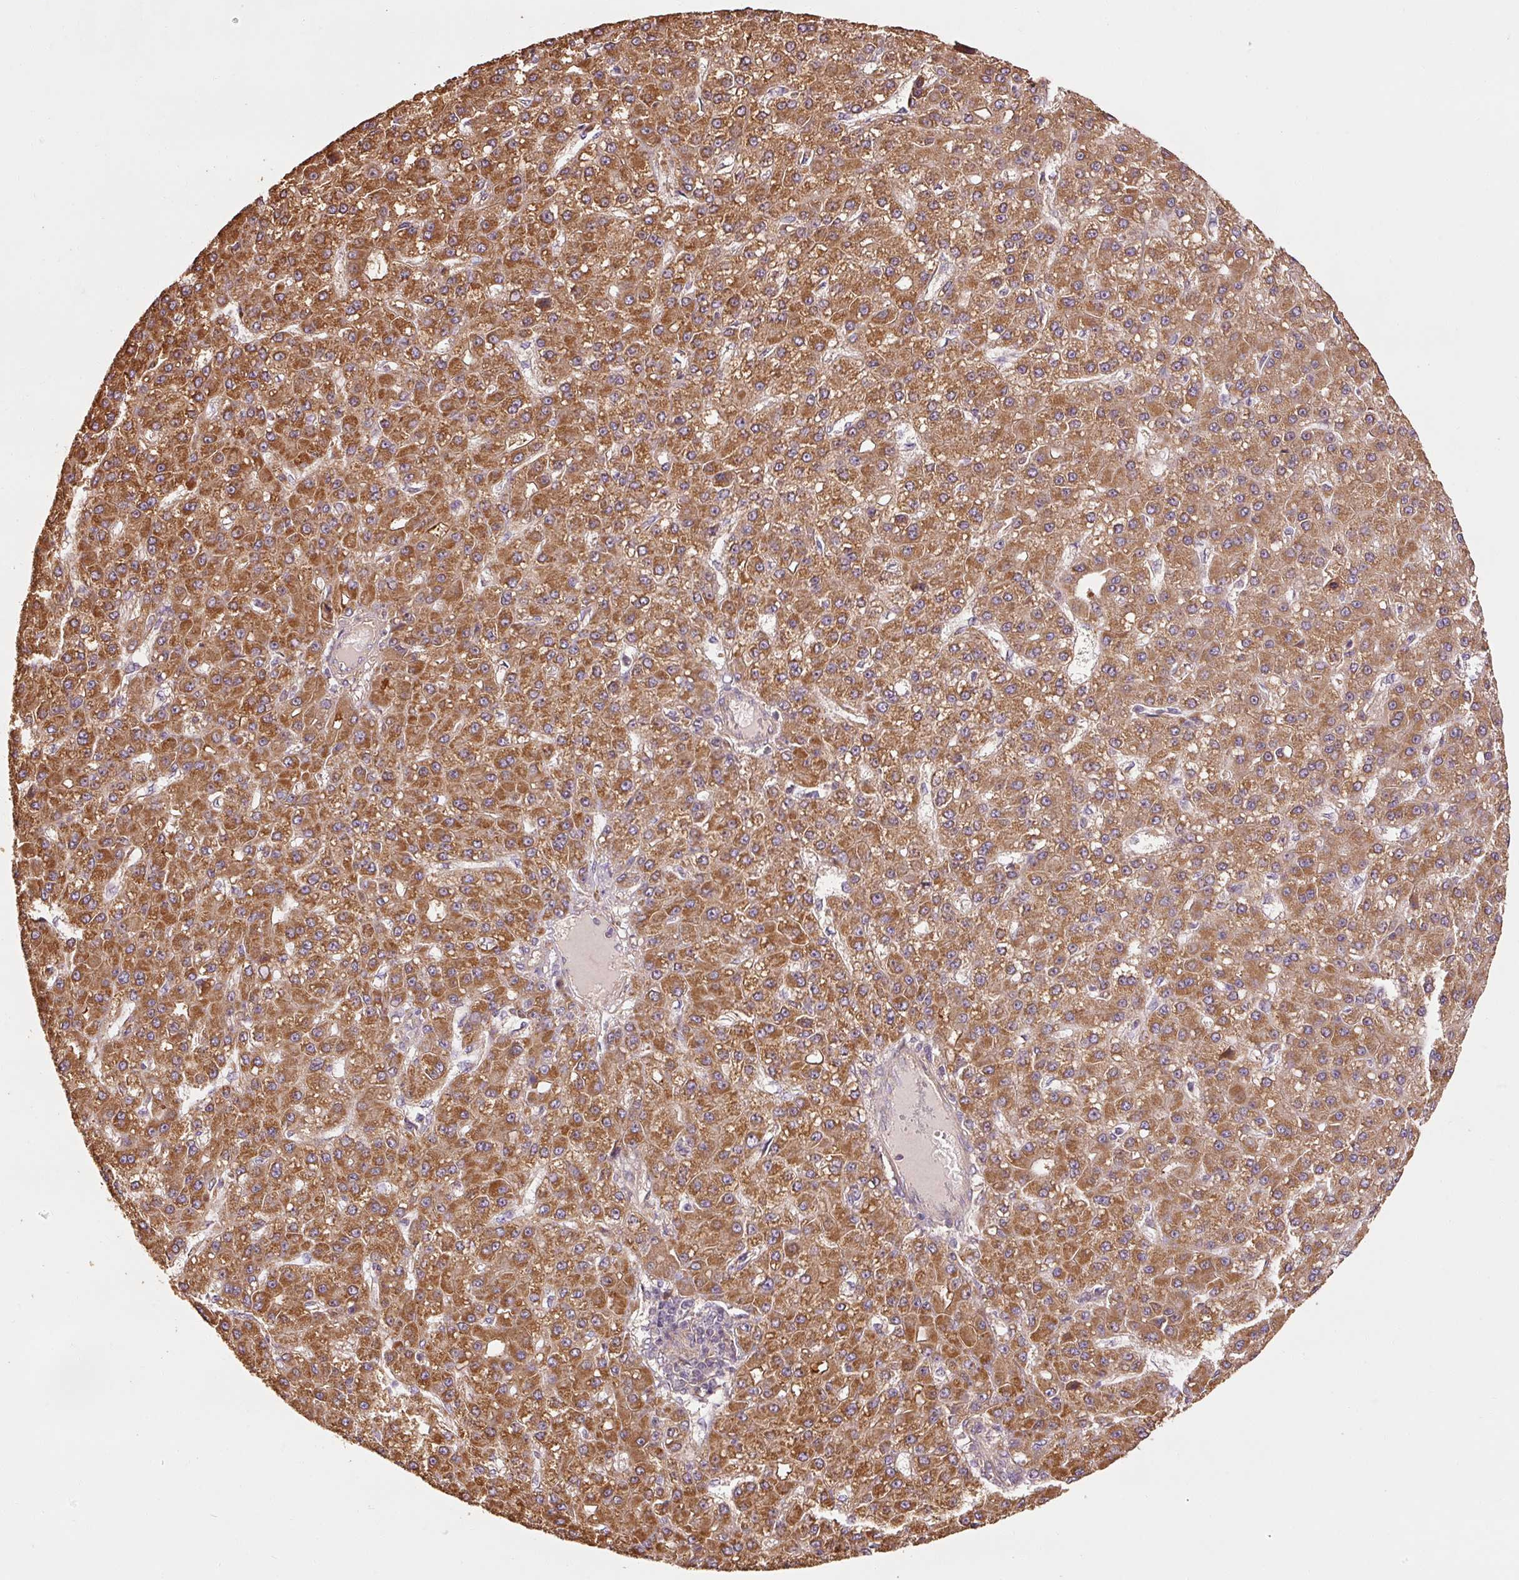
{"staining": {"intensity": "moderate", "quantity": ">75%", "location": "cytoplasmic/membranous"}, "tissue": "liver cancer", "cell_type": "Tumor cells", "image_type": "cancer", "snomed": [{"axis": "morphology", "description": "Carcinoma, Hepatocellular, NOS"}, {"axis": "topography", "description": "Liver"}], "caption": "A high-resolution photomicrograph shows IHC staining of liver hepatocellular carcinoma, which exhibits moderate cytoplasmic/membranous positivity in about >75% of tumor cells. (IHC, brightfield microscopy, high magnification).", "gene": "EFHC1", "patient": {"sex": "male", "age": 67}}